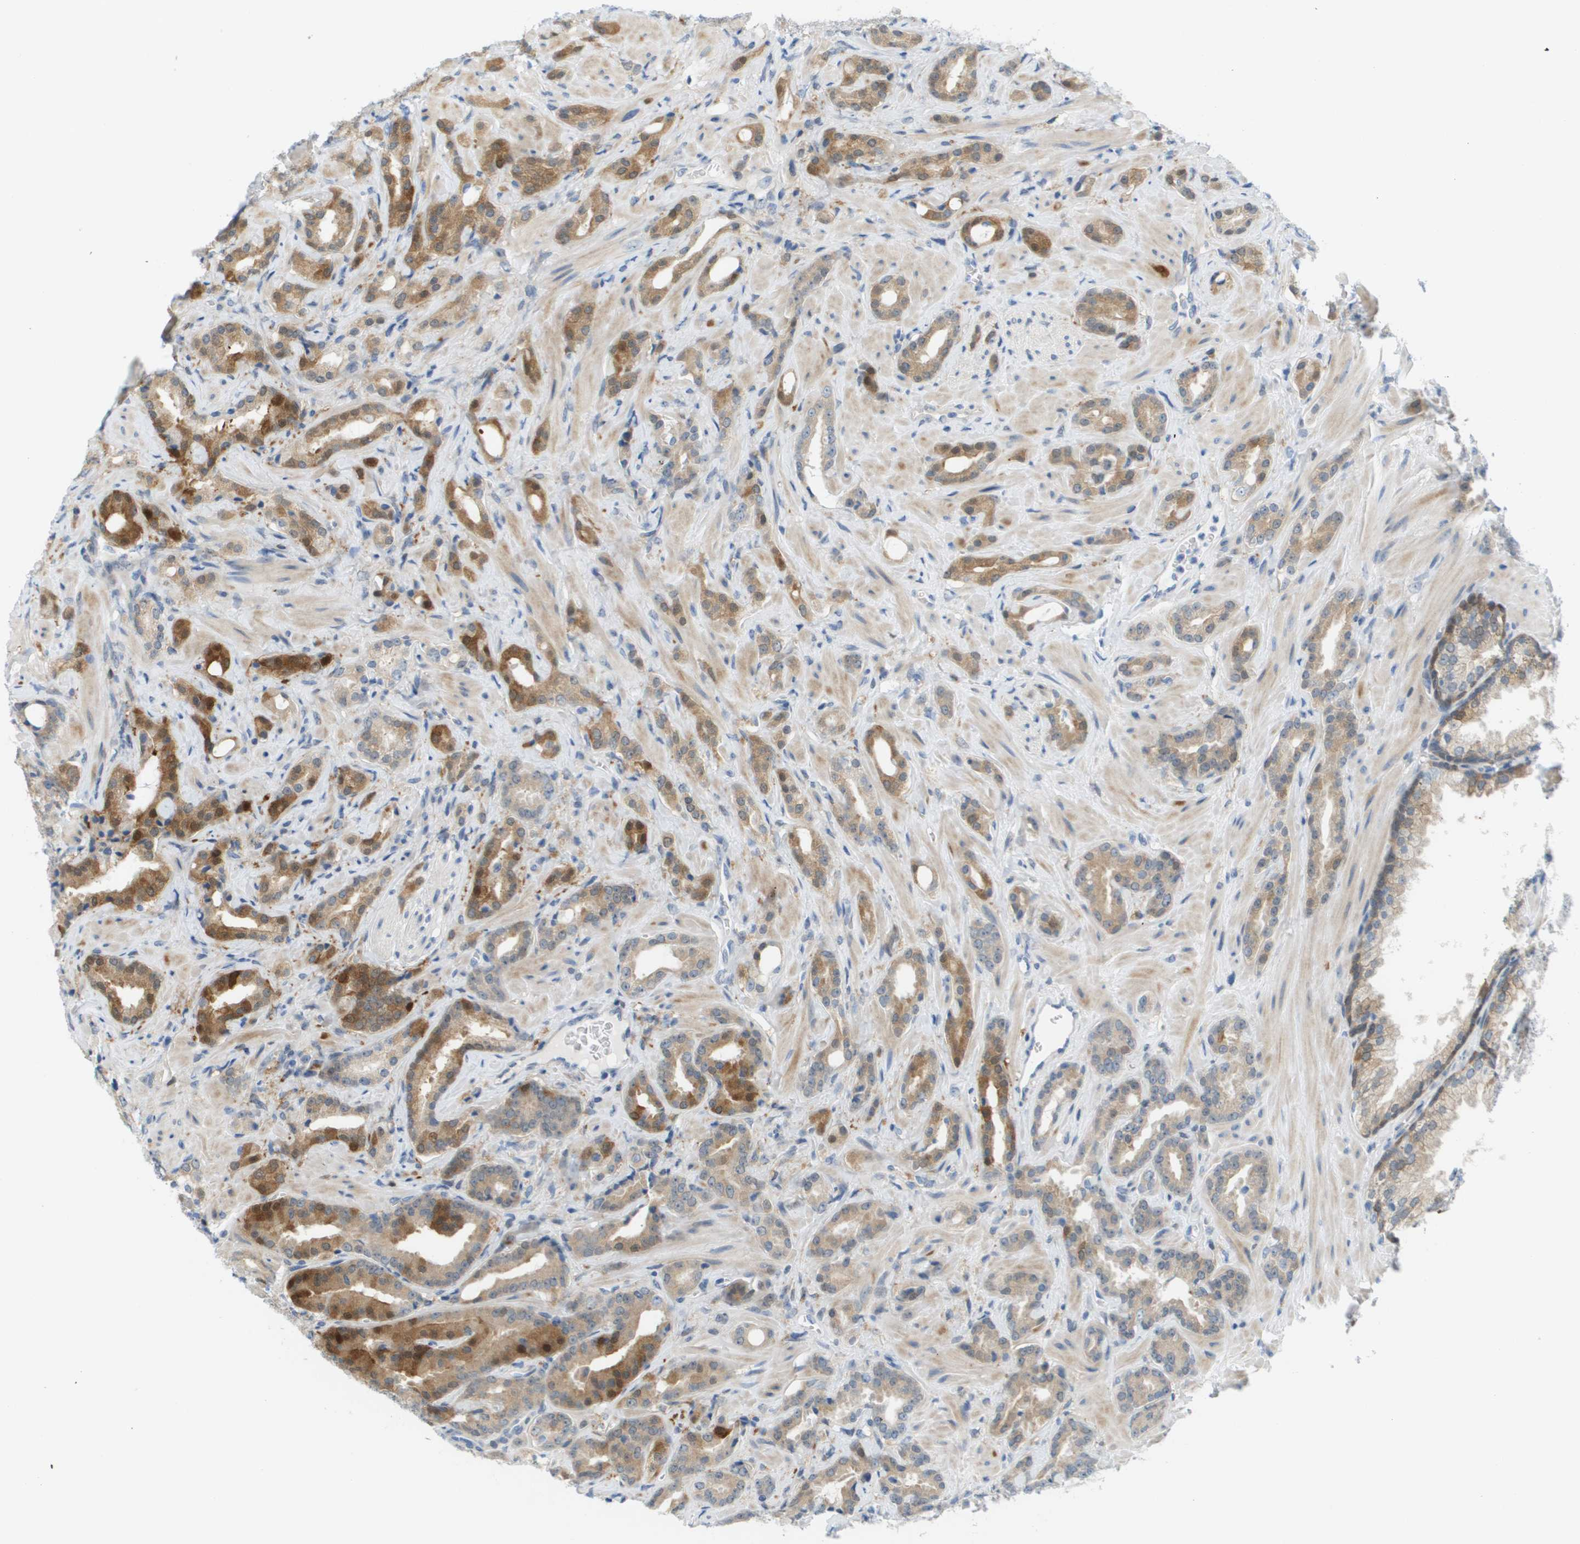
{"staining": {"intensity": "moderate", "quantity": ">75%", "location": "cytoplasmic/membranous"}, "tissue": "prostate cancer", "cell_type": "Tumor cells", "image_type": "cancer", "snomed": [{"axis": "morphology", "description": "Adenocarcinoma, High grade"}, {"axis": "topography", "description": "Prostate"}], "caption": "Moderate cytoplasmic/membranous positivity for a protein is present in approximately >75% of tumor cells of prostate cancer using immunohistochemistry.", "gene": "CUL9", "patient": {"sex": "male", "age": 64}}